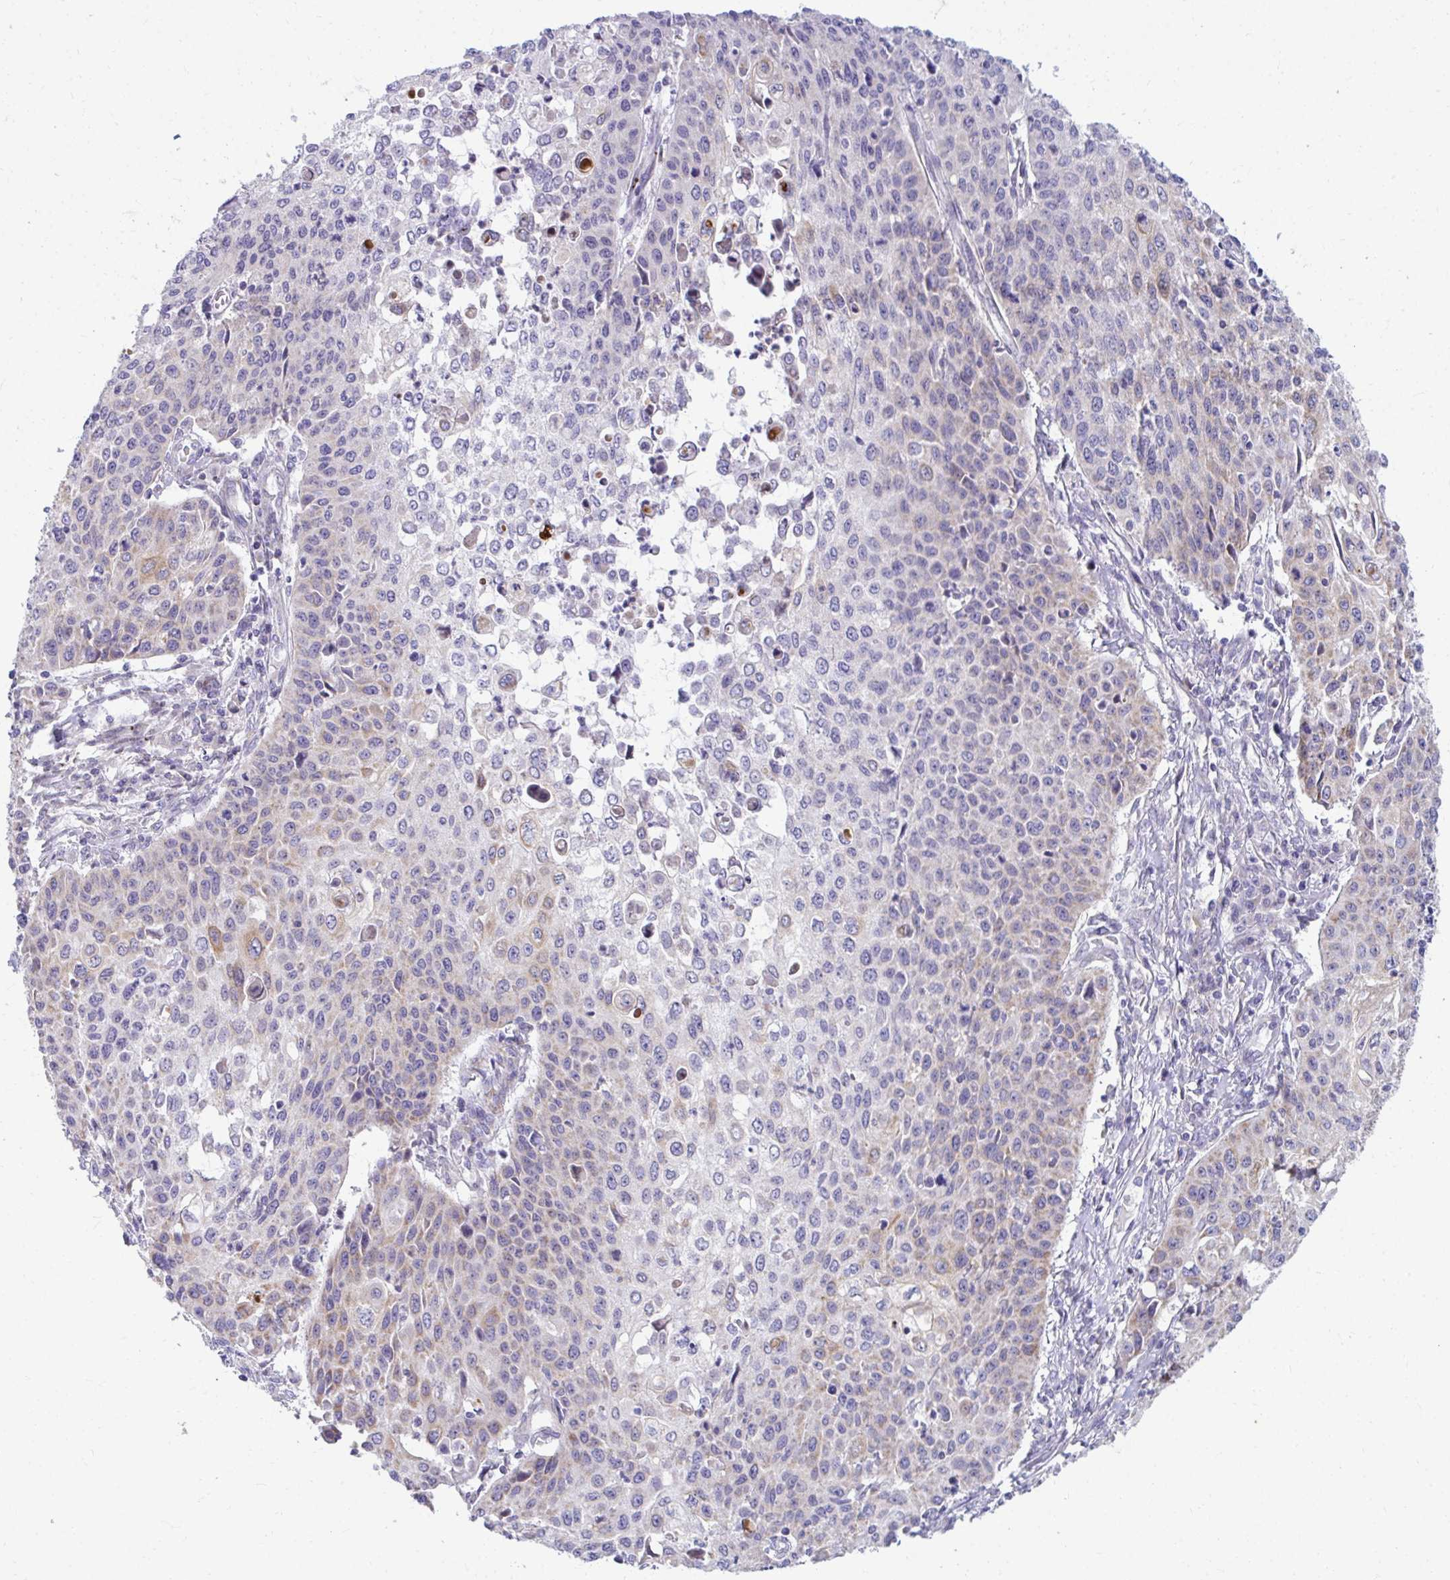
{"staining": {"intensity": "moderate", "quantity": "25%-75%", "location": "cytoplasmic/membranous"}, "tissue": "cervical cancer", "cell_type": "Tumor cells", "image_type": "cancer", "snomed": [{"axis": "morphology", "description": "Squamous cell carcinoma, NOS"}, {"axis": "topography", "description": "Cervix"}], "caption": "This image exhibits cervical cancer (squamous cell carcinoma) stained with immunohistochemistry (IHC) to label a protein in brown. The cytoplasmic/membranous of tumor cells show moderate positivity for the protein. Nuclei are counter-stained blue.", "gene": "EXOC5", "patient": {"sex": "female", "age": 65}}